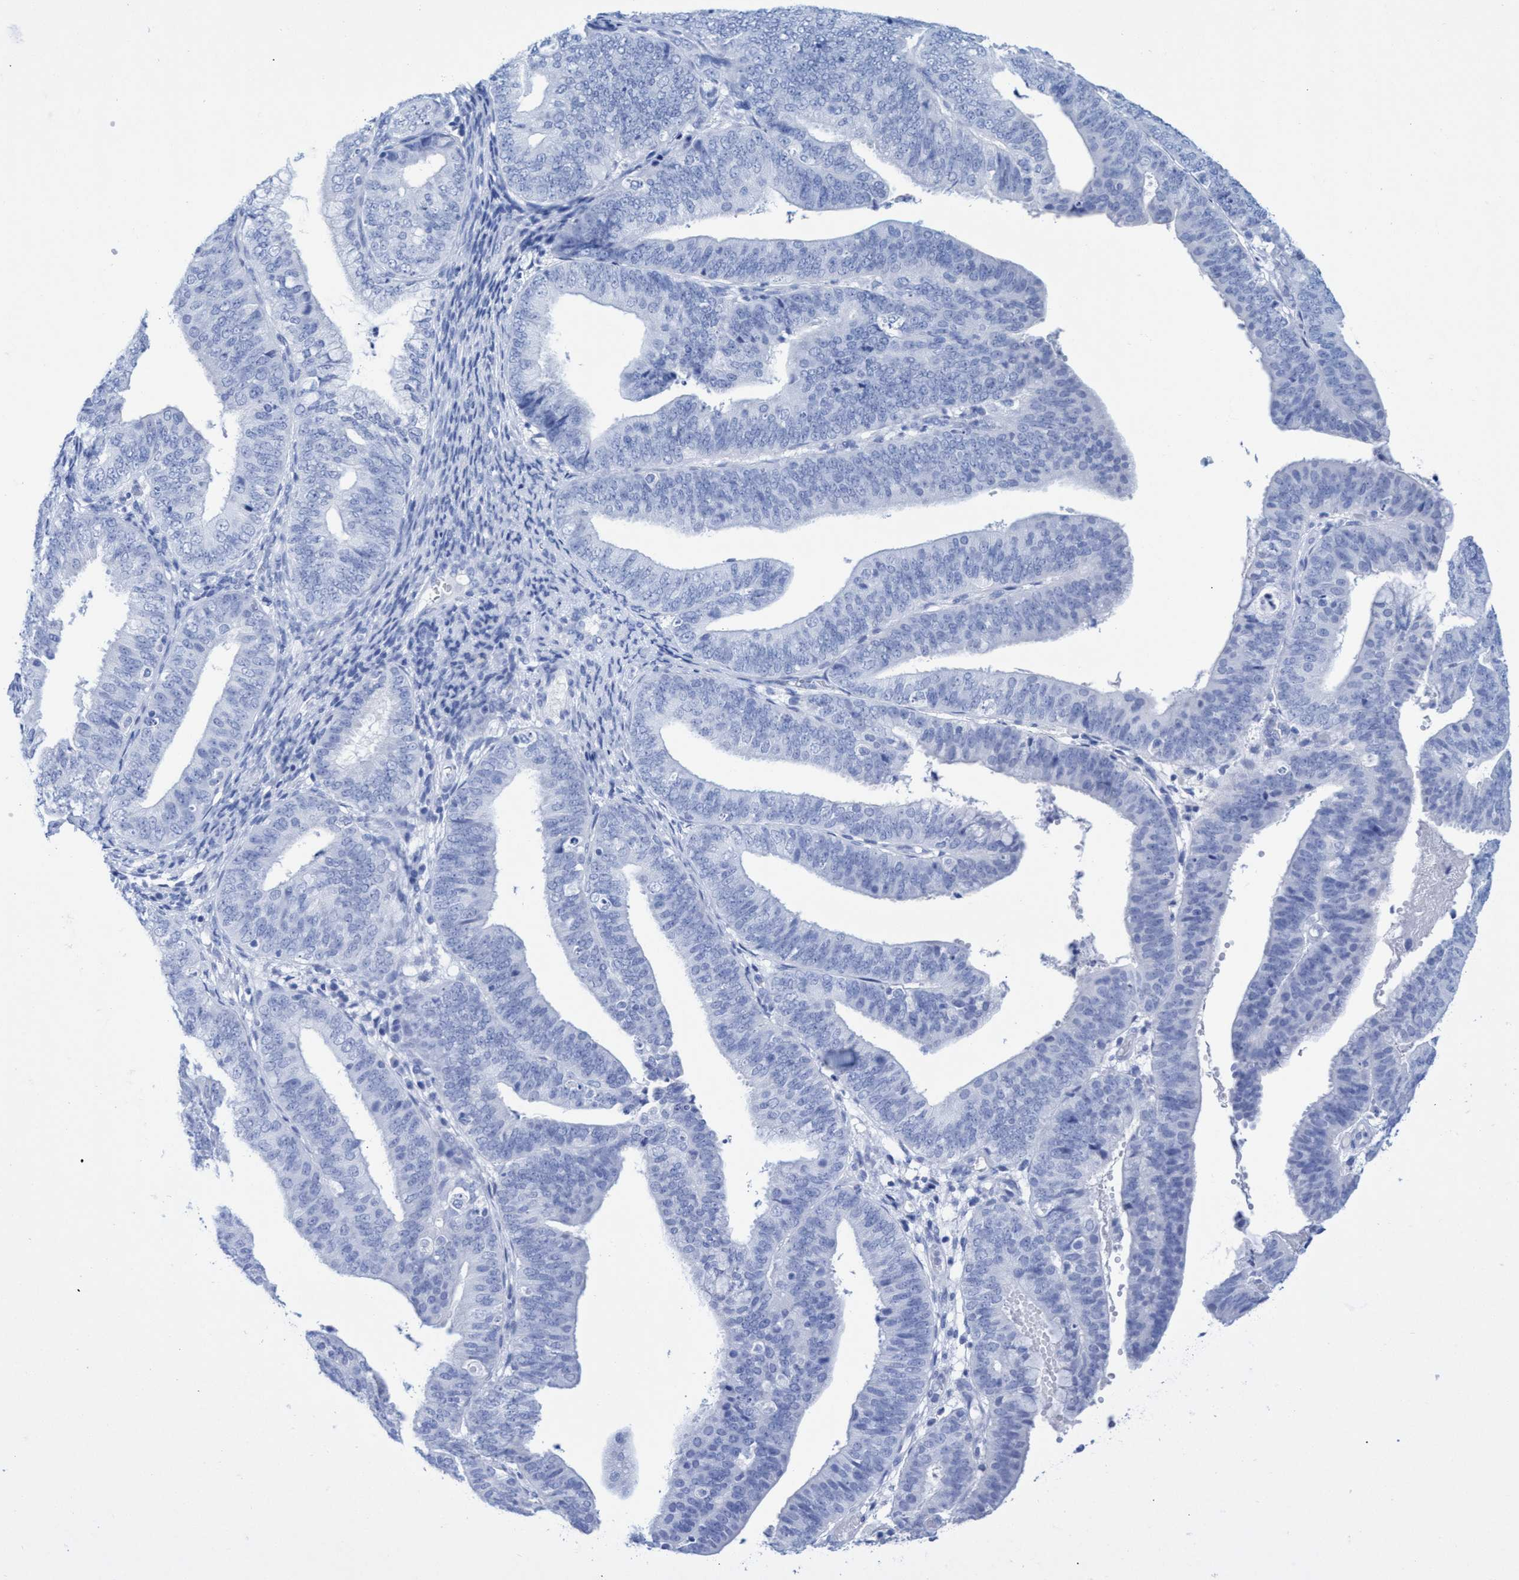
{"staining": {"intensity": "negative", "quantity": "none", "location": "none"}, "tissue": "endometrial cancer", "cell_type": "Tumor cells", "image_type": "cancer", "snomed": [{"axis": "morphology", "description": "Adenocarcinoma, NOS"}, {"axis": "topography", "description": "Endometrium"}], "caption": "Adenocarcinoma (endometrial) stained for a protein using immunohistochemistry (IHC) displays no expression tumor cells.", "gene": "INSL6", "patient": {"sex": "female", "age": 63}}